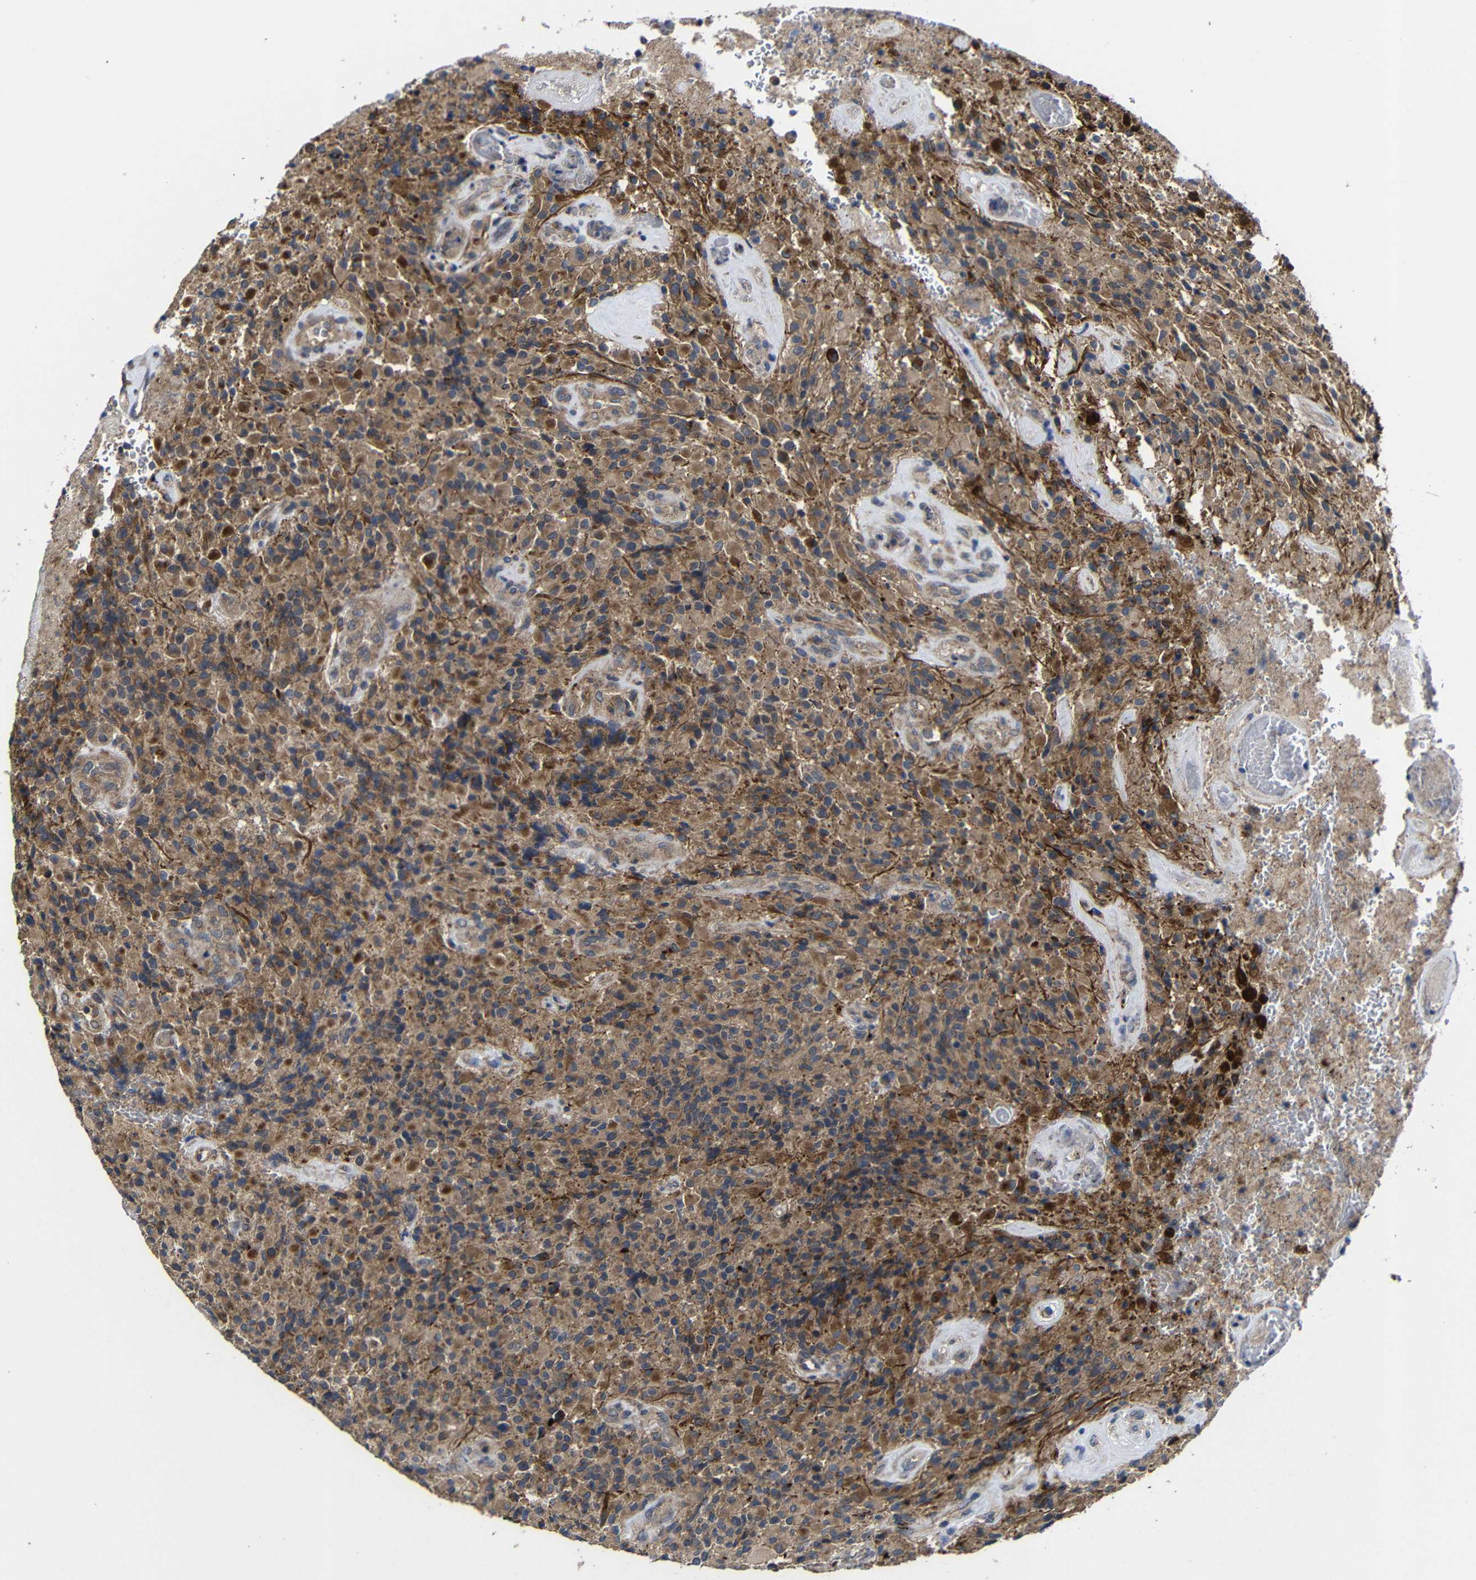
{"staining": {"intensity": "moderate", "quantity": ">75%", "location": "cytoplasmic/membranous"}, "tissue": "glioma", "cell_type": "Tumor cells", "image_type": "cancer", "snomed": [{"axis": "morphology", "description": "Glioma, malignant, High grade"}, {"axis": "topography", "description": "Brain"}], "caption": "Malignant glioma (high-grade) was stained to show a protein in brown. There is medium levels of moderate cytoplasmic/membranous positivity in about >75% of tumor cells.", "gene": "LPAR5", "patient": {"sex": "male", "age": 71}}